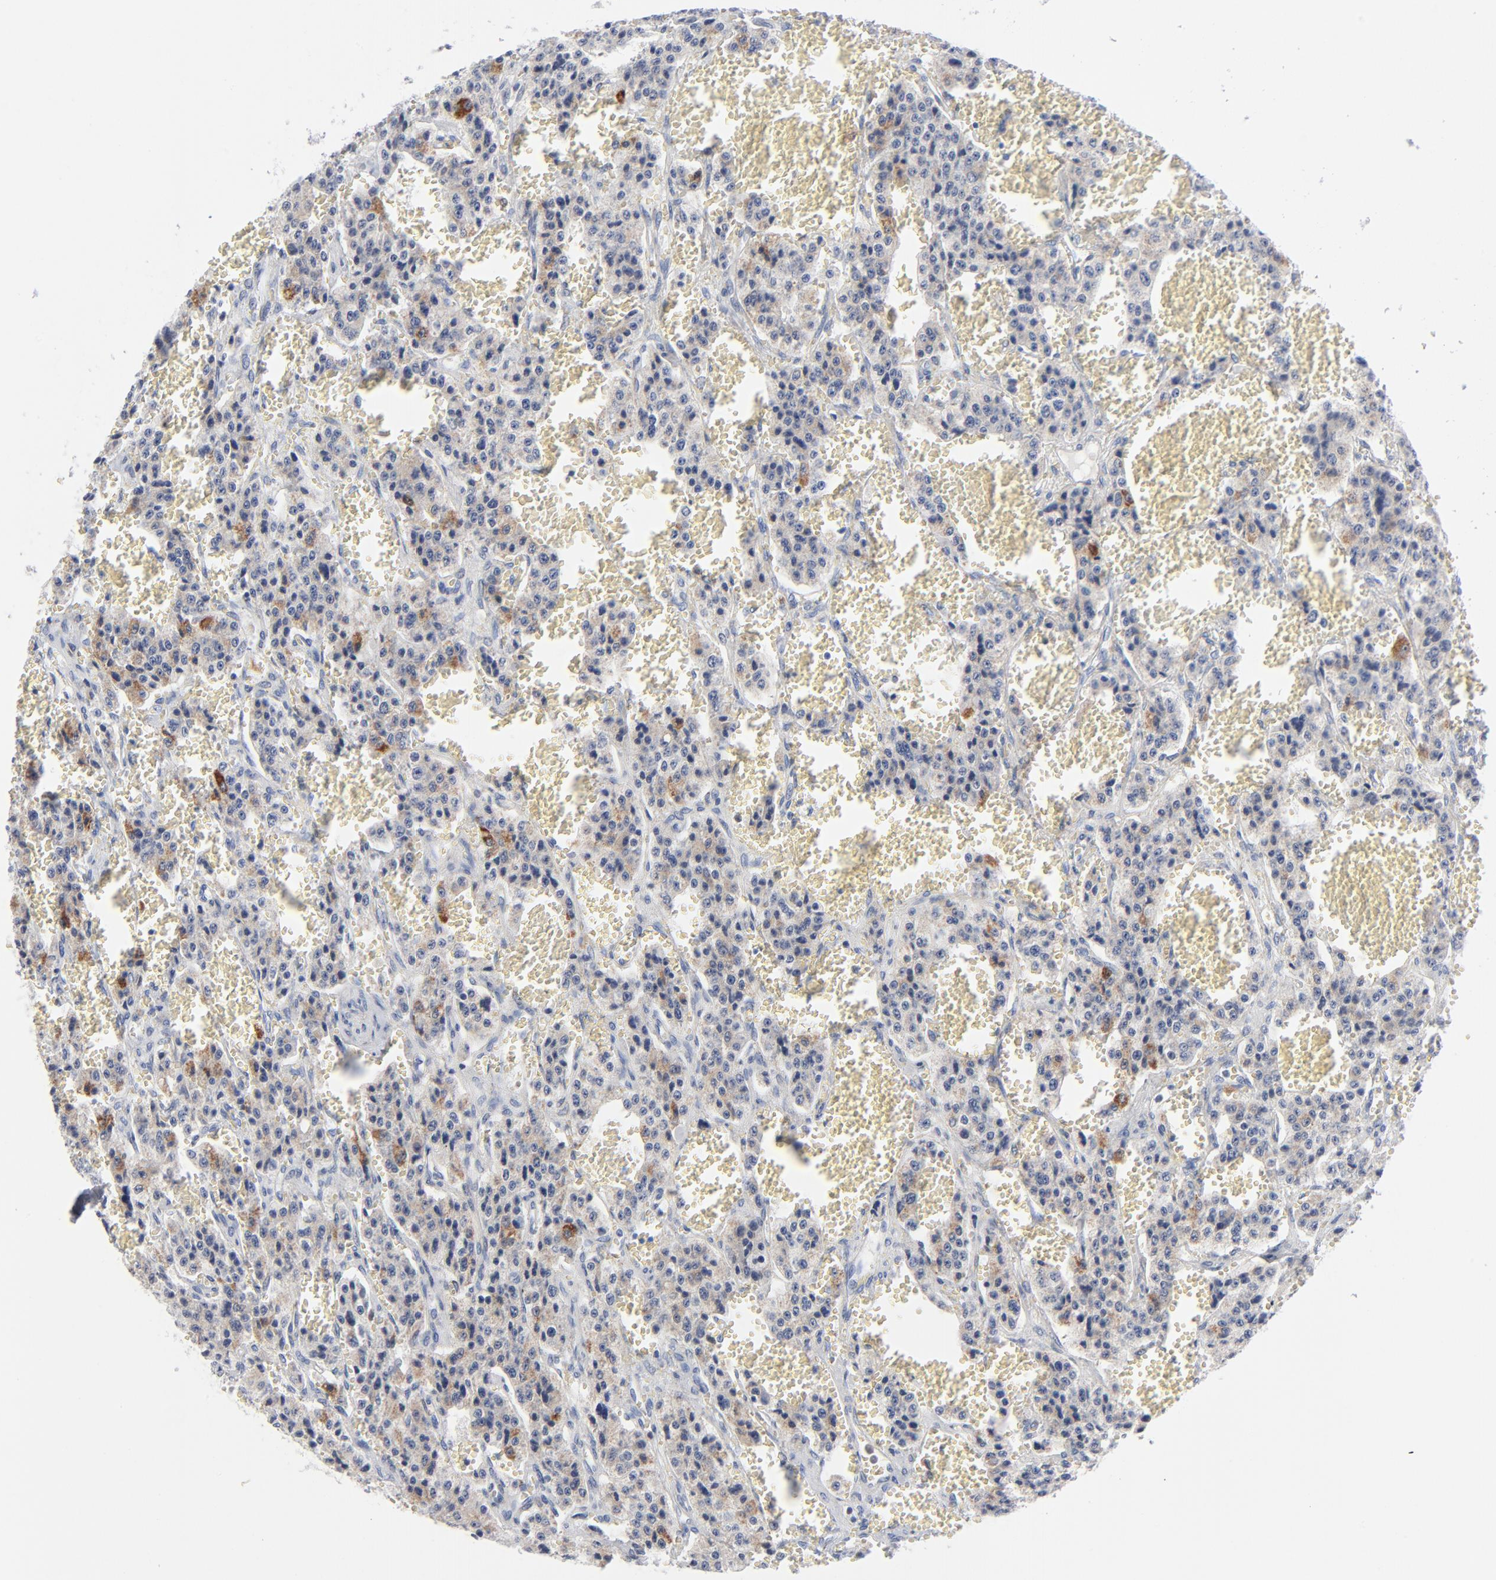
{"staining": {"intensity": "weak", "quantity": "<25%", "location": "cytoplasmic/membranous"}, "tissue": "carcinoid", "cell_type": "Tumor cells", "image_type": "cancer", "snomed": [{"axis": "morphology", "description": "Carcinoid, malignant, NOS"}, {"axis": "topography", "description": "Small intestine"}], "caption": "This is an immunohistochemistry (IHC) image of carcinoid. There is no staining in tumor cells.", "gene": "CHCHD10", "patient": {"sex": "male", "age": 52}}